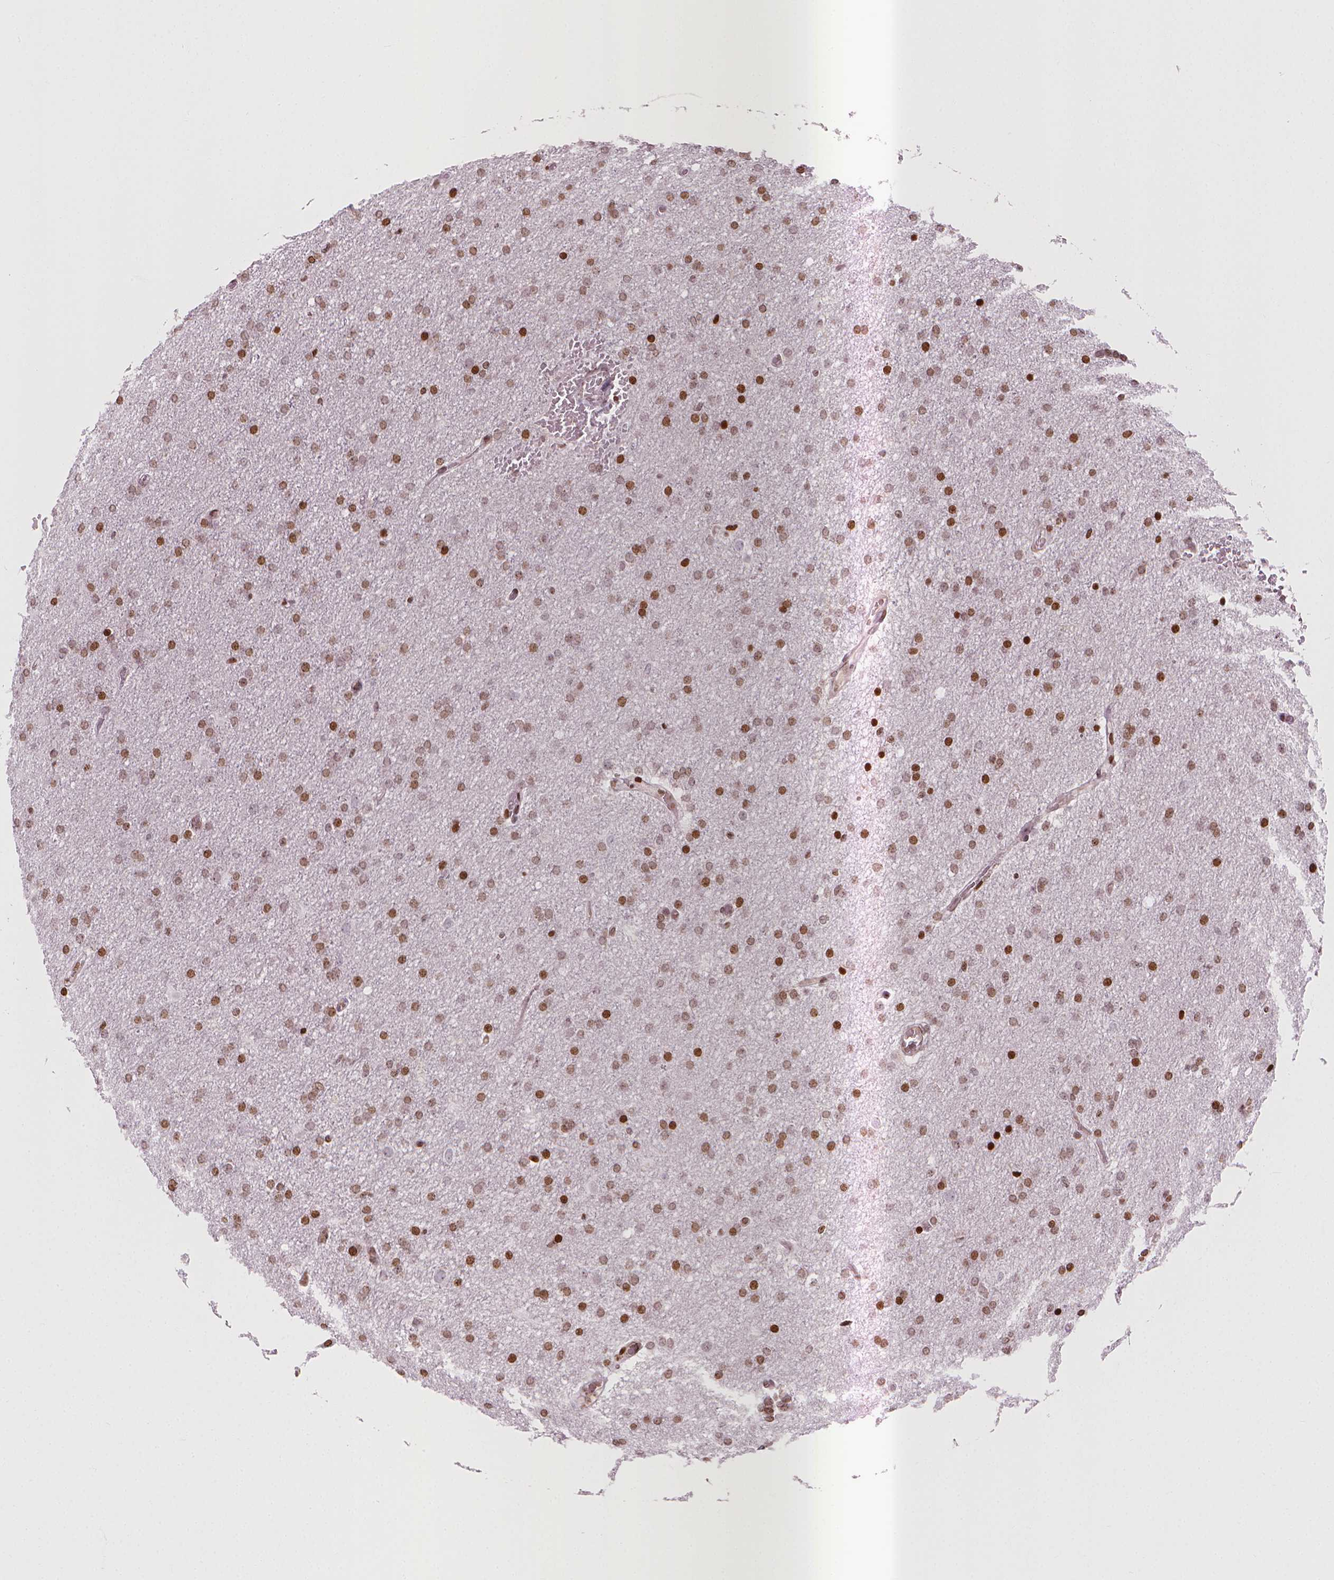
{"staining": {"intensity": "moderate", "quantity": ">75%", "location": "nuclear"}, "tissue": "glioma", "cell_type": "Tumor cells", "image_type": "cancer", "snomed": [{"axis": "morphology", "description": "Glioma, malignant, High grade"}, {"axis": "topography", "description": "Cerebral cortex"}], "caption": "Immunohistochemical staining of glioma reveals moderate nuclear protein expression in approximately >75% of tumor cells.", "gene": "PIP4K2A", "patient": {"sex": "male", "age": 70}}